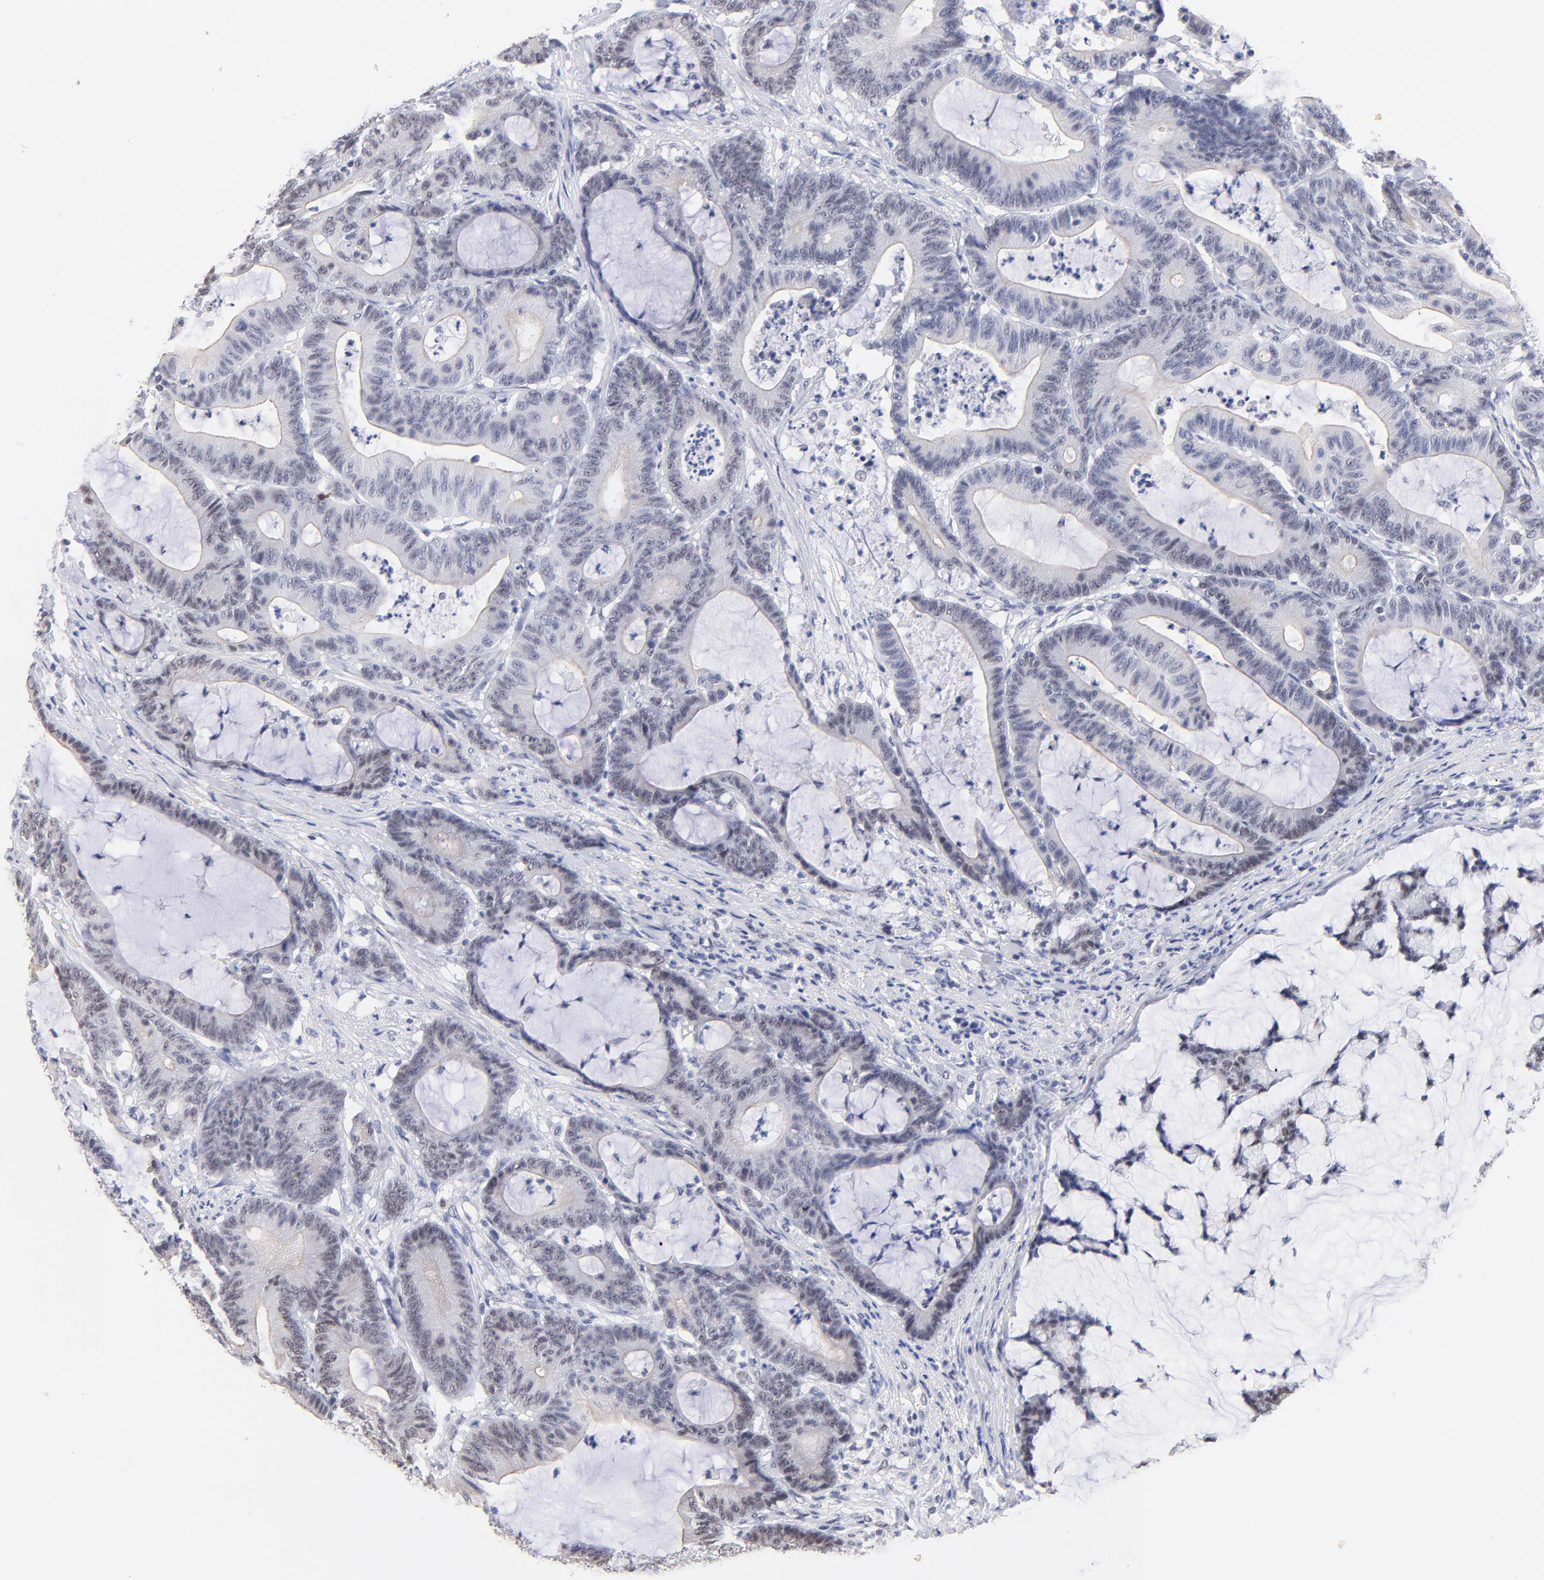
{"staining": {"intensity": "negative", "quantity": "none", "location": "none"}, "tissue": "colorectal cancer", "cell_type": "Tumor cells", "image_type": "cancer", "snomed": [{"axis": "morphology", "description": "Adenocarcinoma, NOS"}, {"axis": "topography", "description": "Colon"}], "caption": "This is a histopathology image of IHC staining of colorectal cancer (adenocarcinoma), which shows no staining in tumor cells.", "gene": "ZNF74", "patient": {"sex": "female", "age": 84}}